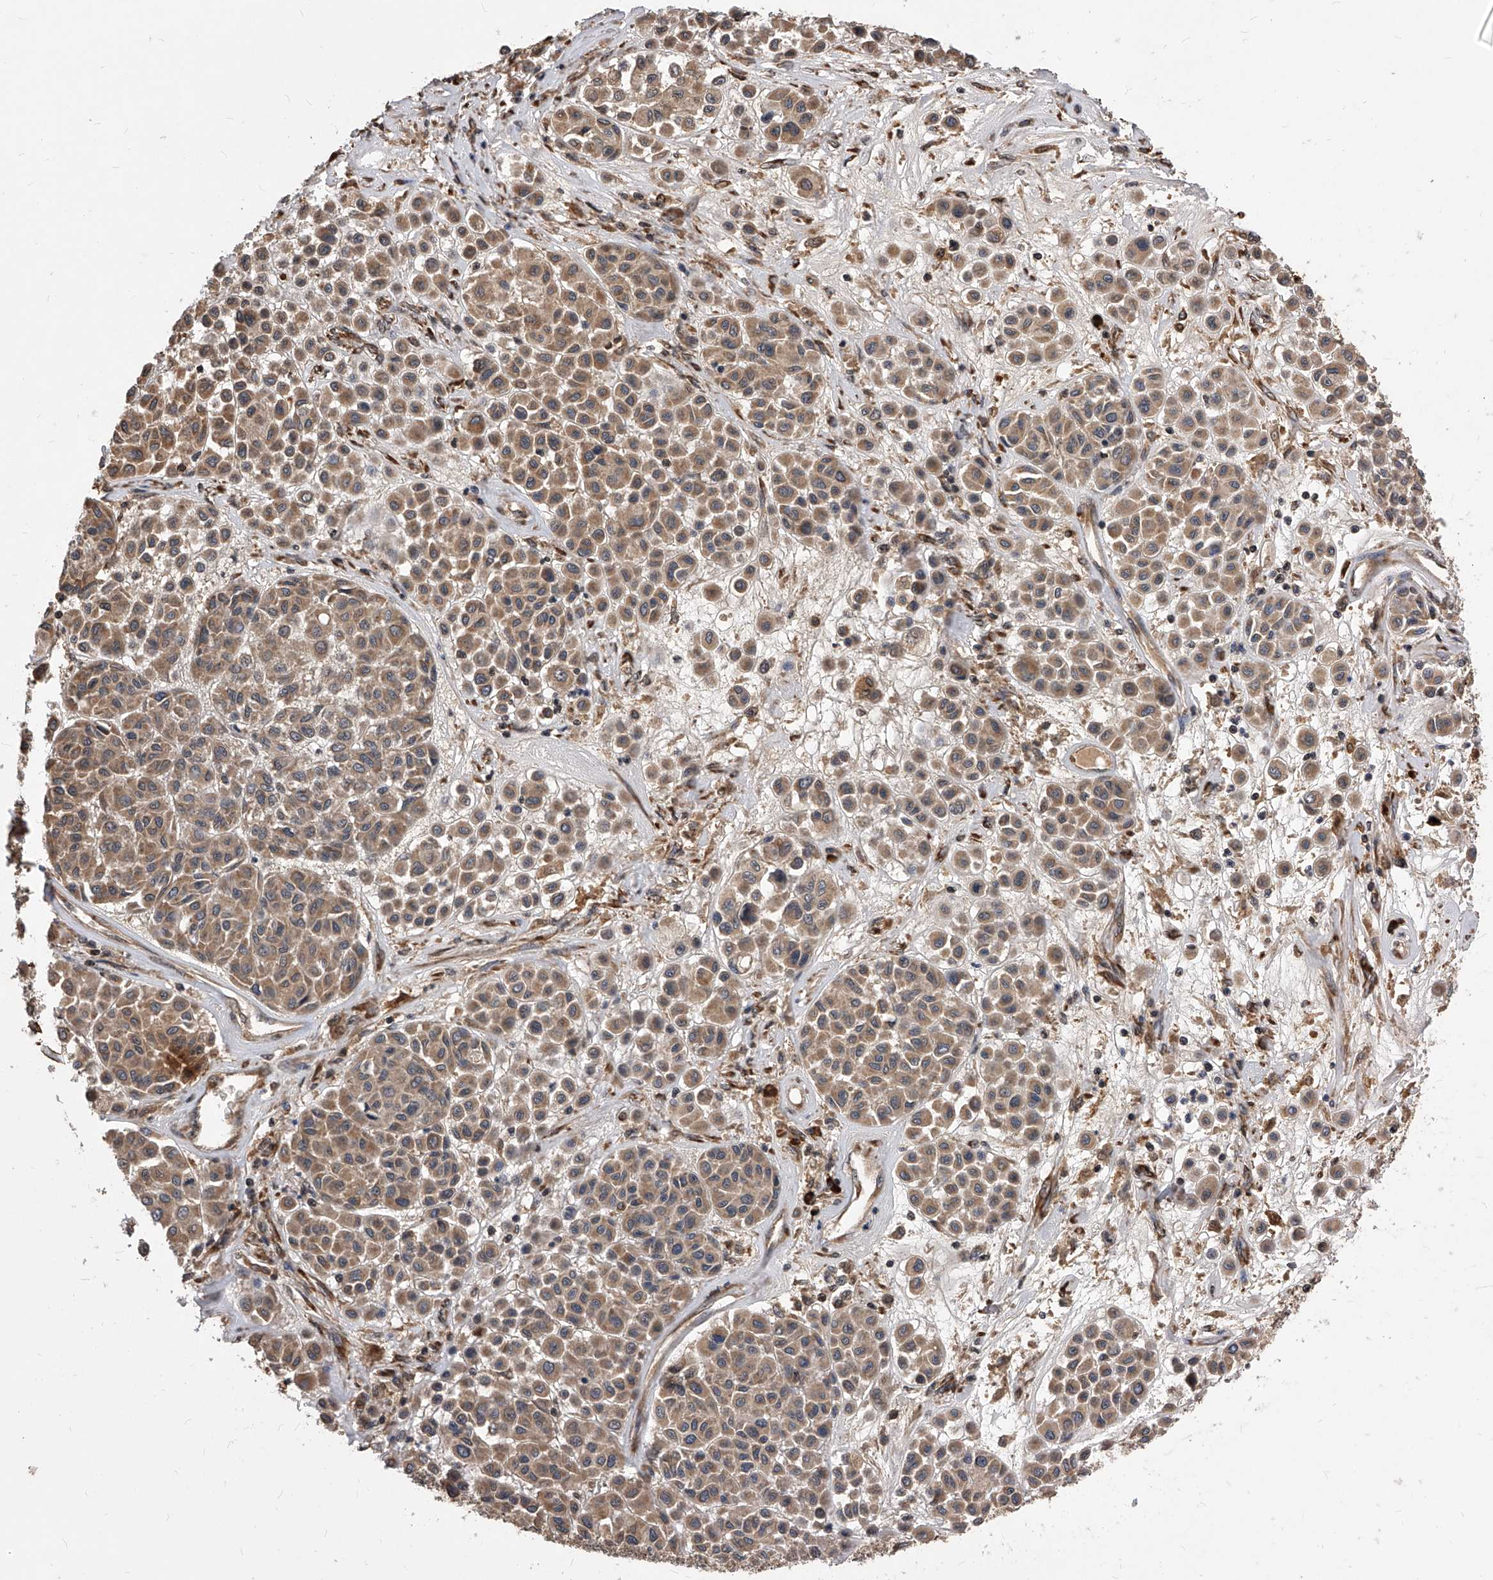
{"staining": {"intensity": "weak", "quantity": ">75%", "location": "cytoplasmic/membranous"}, "tissue": "melanoma", "cell_type": "Tumor cells", "image_type": "cancer", "snomed": [{"axis": "morphology", "description": "Malignant melanoma, Metastatic site"}, {"axis": "topography", "description": "Soft tissue"}], "caption": "Malignant melanoma (metastatic site) was stained to show a protein in brown. There is low levels of weak cytoplasmic/membranous expression in about >75% of tumor cells.", "gene": "ID1", "patient": {"sex": "male", "age": 41}}